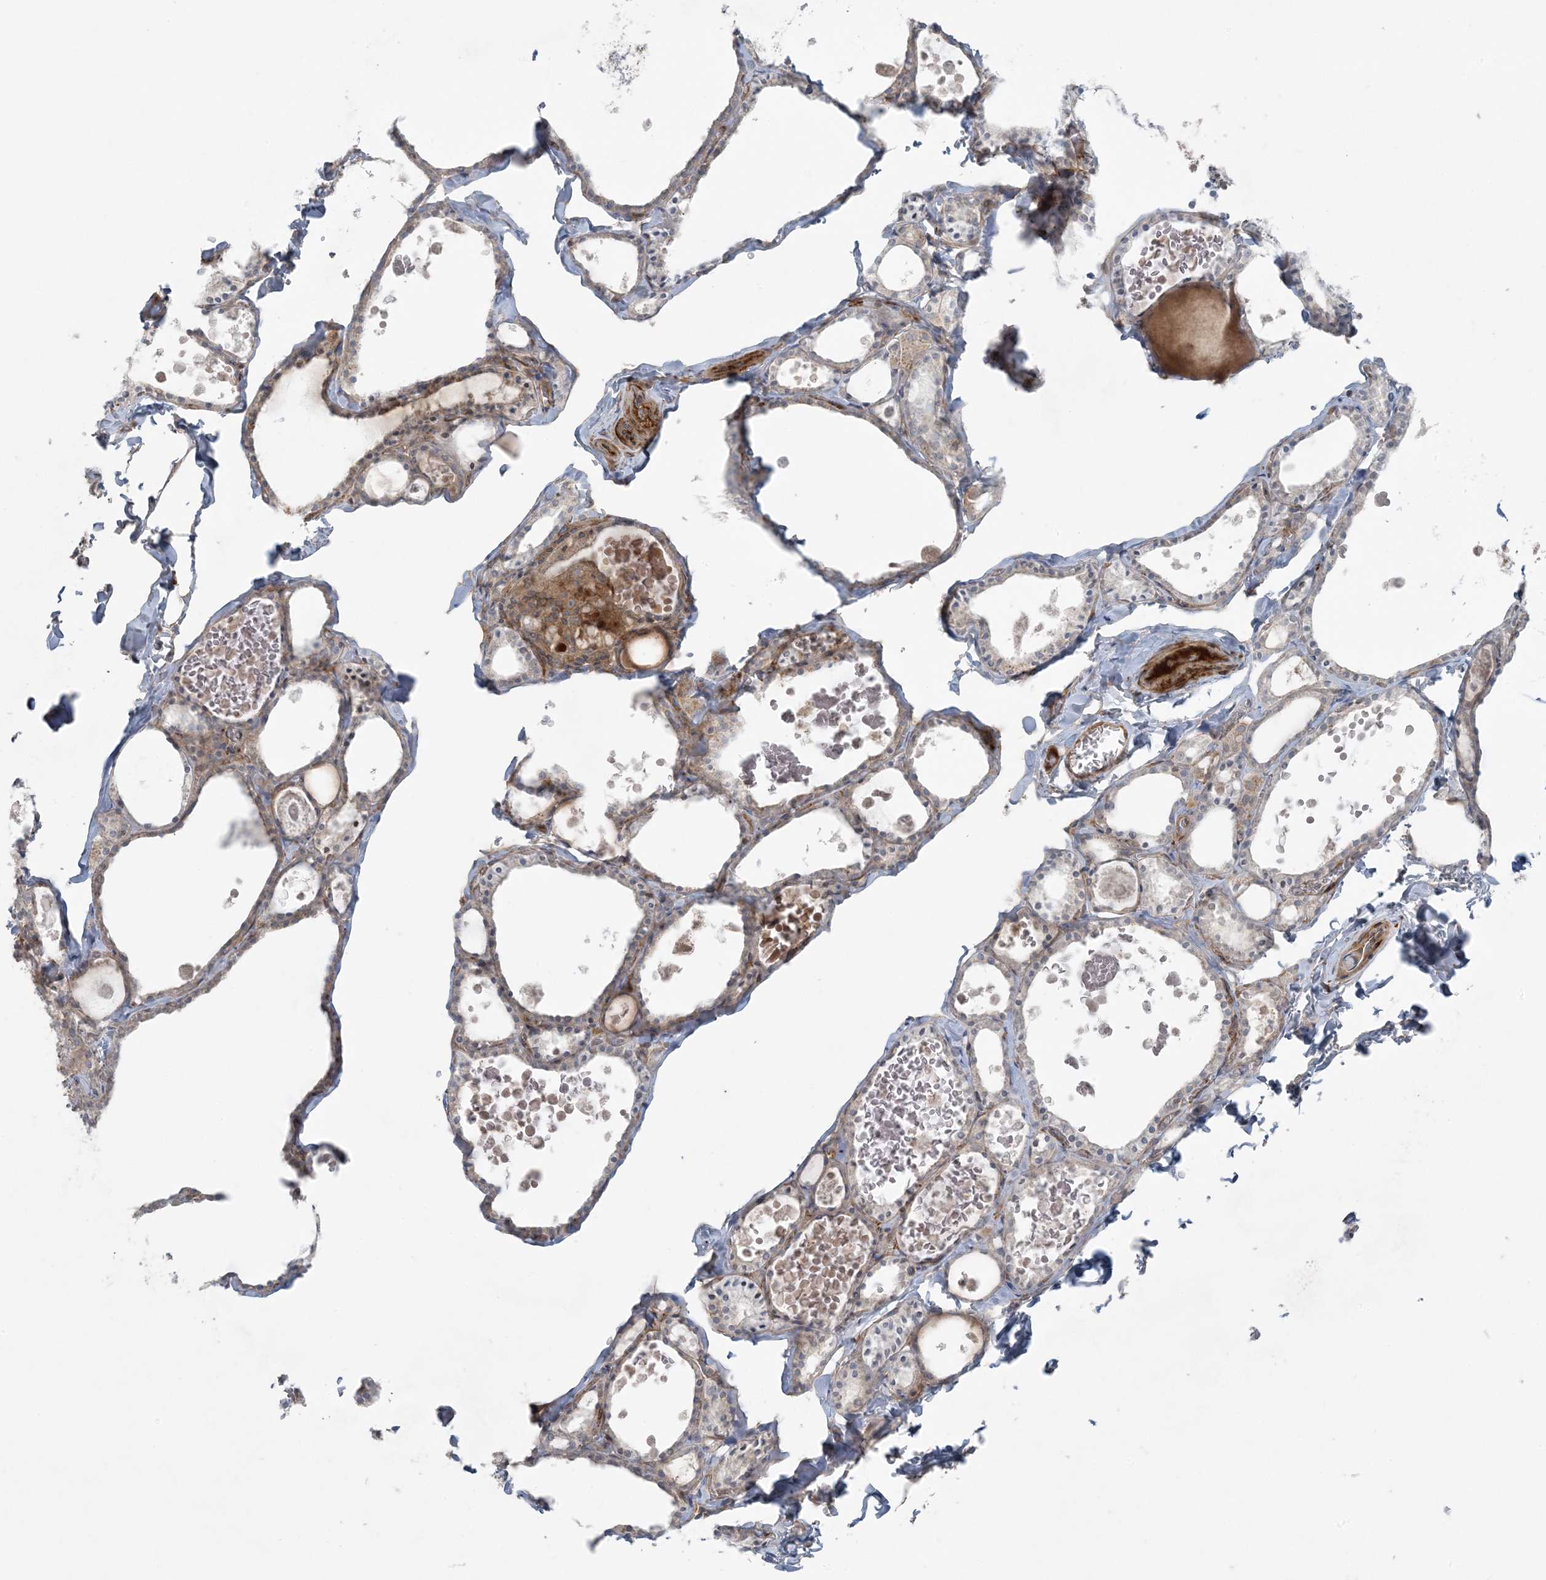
{"staining": {"intensity": "moderate", "quantity": ">75%", "location": "cytoplasmic/membranous"}, "tissue": "thyroid gland", "cell_type": "Glandular cells", "image_type": "normal", "snomed": [{"axis": "morphology", "description": "Normal tissue, NOS"}, {"axis": "topography", "description": "Thyroid gland"}], "caption": "Thyroid gland stained with DAB IHC exhibits medium levels of moderate cytoplasmic/membranous expression in approximately >75% of glandular cells.", "gene": "PIK3R4", "patient": {"sex": "male", "age": 56}}